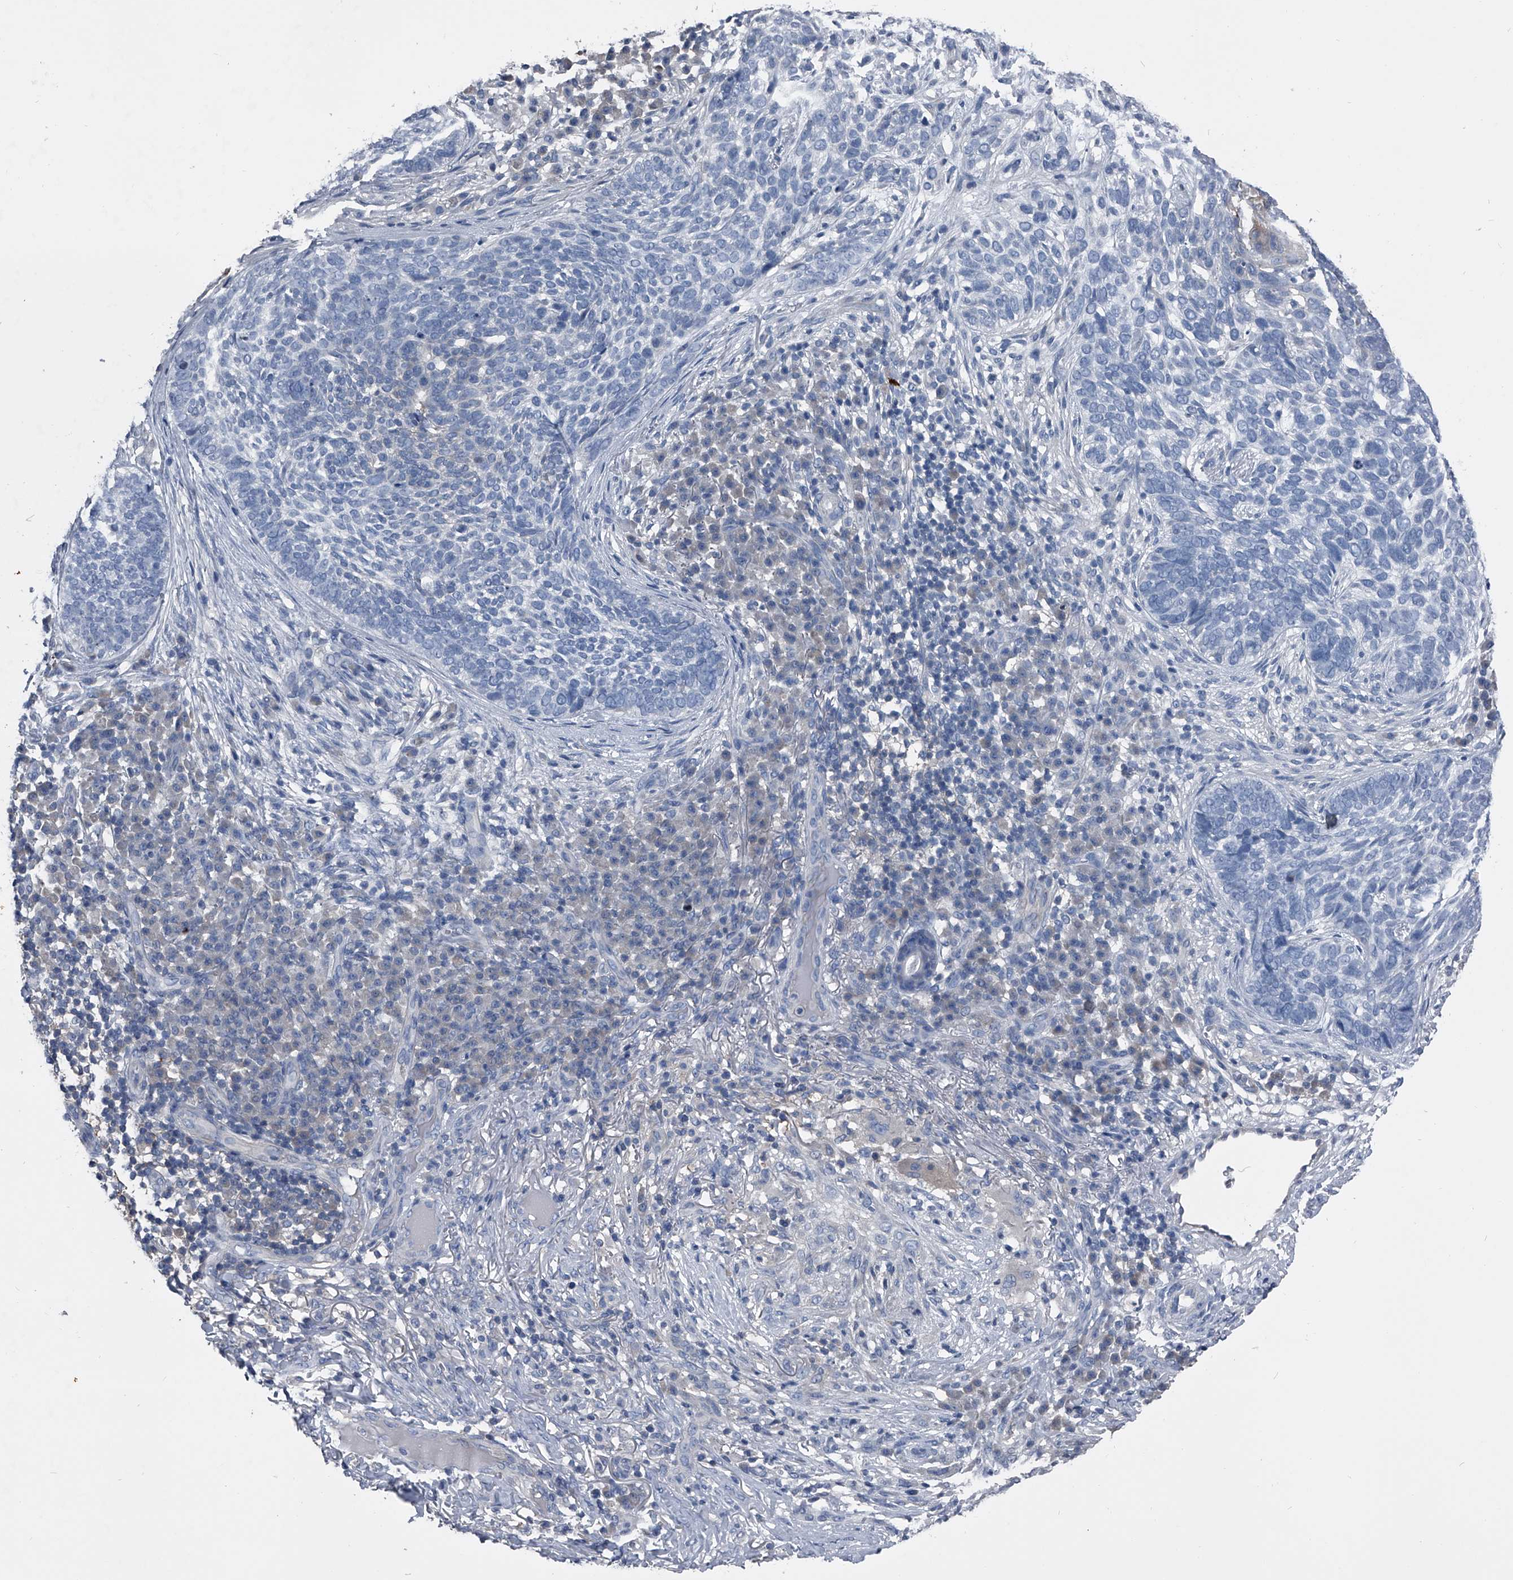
{"staining": {"intensity": "negative", "quantity": "none", "location": "none"}, "tissue": "skin cancer", "cell_type": "Tumor cells", "image_type": "cancer", "snomed": [{"axis": "morphology", "description": "Basal cell carcinoma"}, {"axis": "topography", "description": "Skin"}], "caption": "The image displays no staining of tumor cells in skin basal cell carcinoma. (Brightfield microscopy of DAB (3,3'-diaminobenzidine) immunohistochemistry (IHC) at high magnification).", "gene": "KIF13A", "patient": {"sex": "female", "age": 64}}